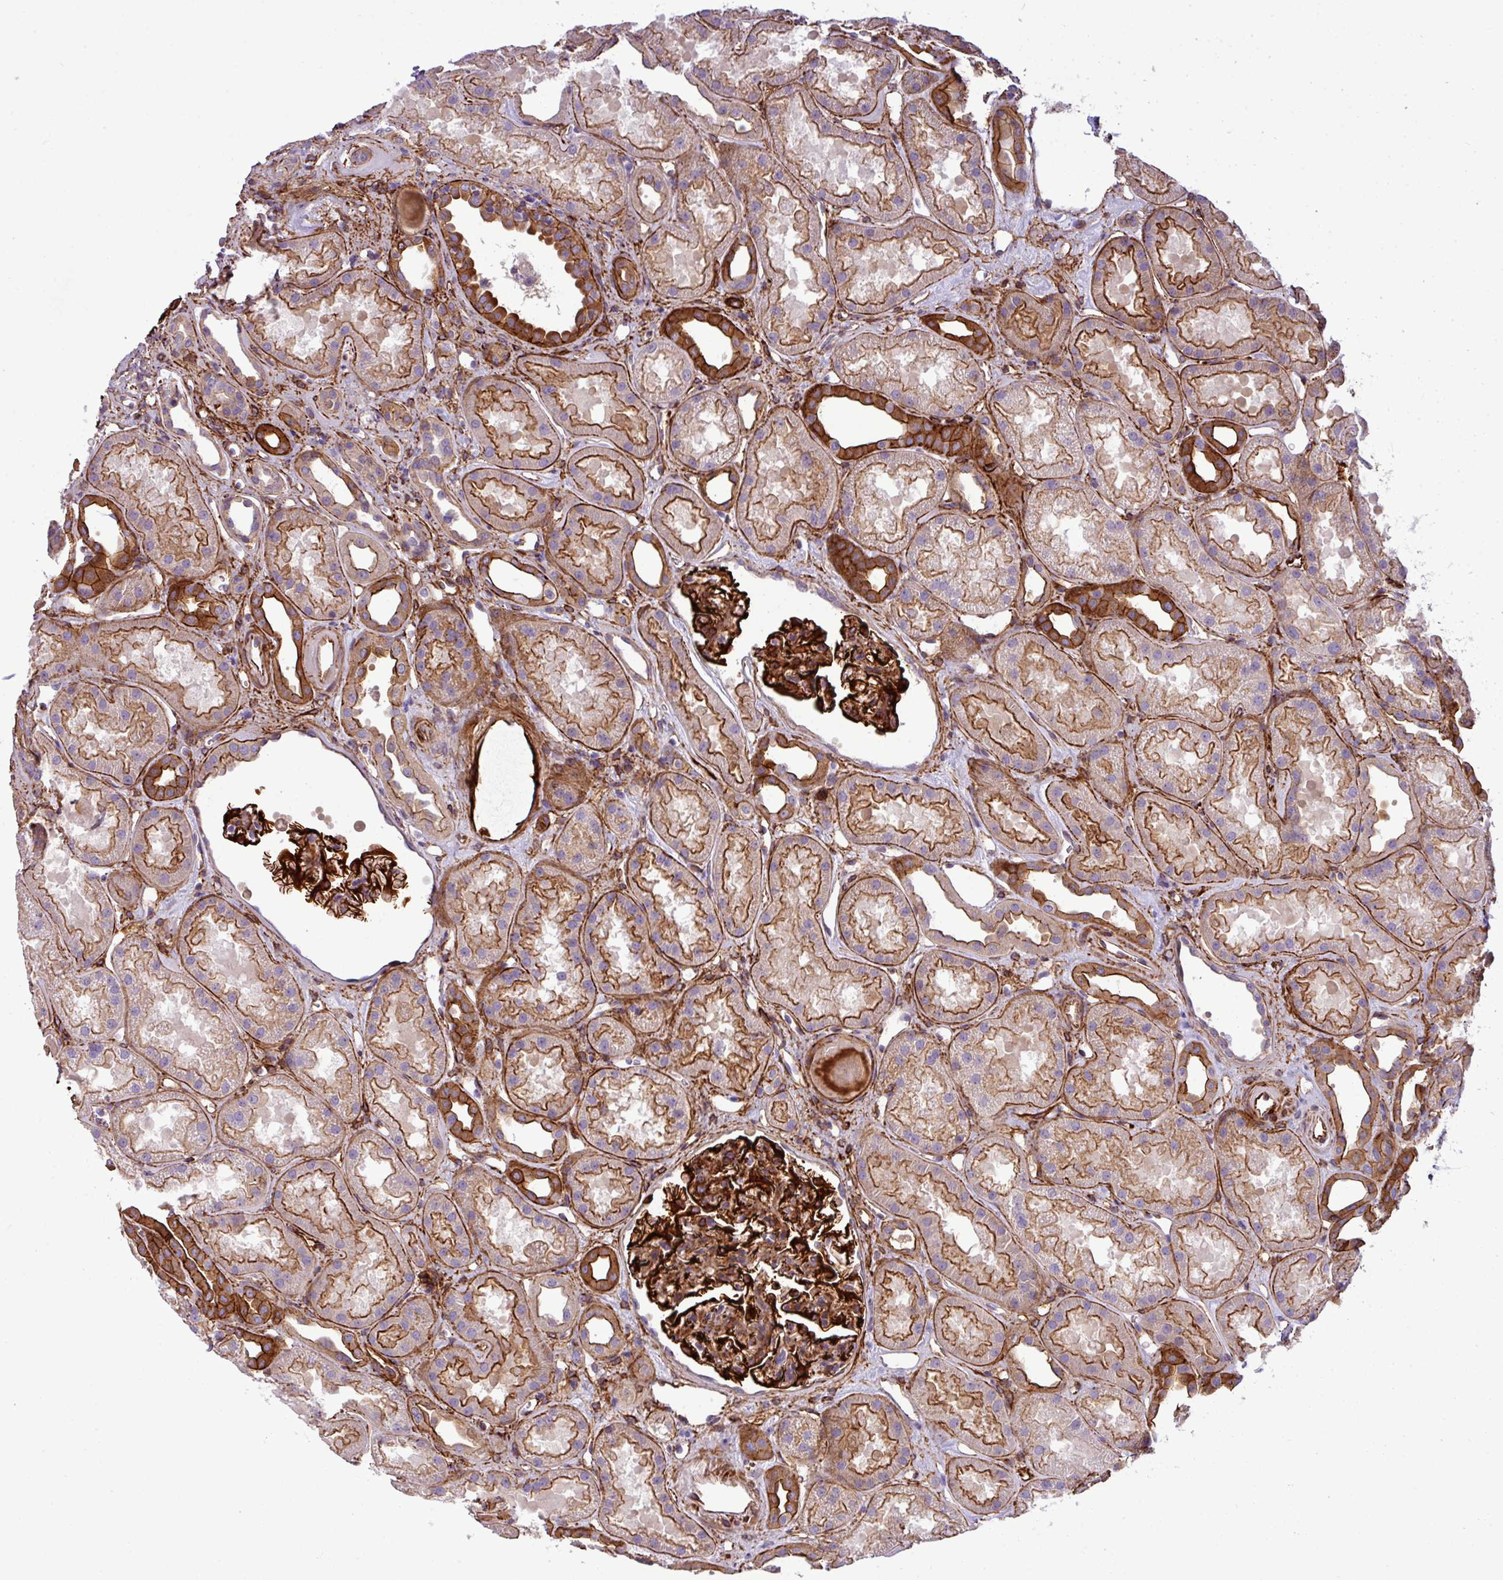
{"staining": {"intensity": "strong", "quantity": ">75%", "location": "cytoplasmic/membranous"}, "tissue": "kidney", "cell_type": "Cells in glomeruli", "image_type": "normal", "snomed": [{"axis": "morphology", "description": "Normal tissue, NOS"}, {"axis": "topography", "description": "Kidney"}], "caption": "Protein analysis of benign kidney reveals strong cytoplasmic/membranous positivity in about >75% of cells in glomeruli. Nuclei are stained in blue.", "gene": "PARD6A", "patient": {"sex": "male", "age": 61}}